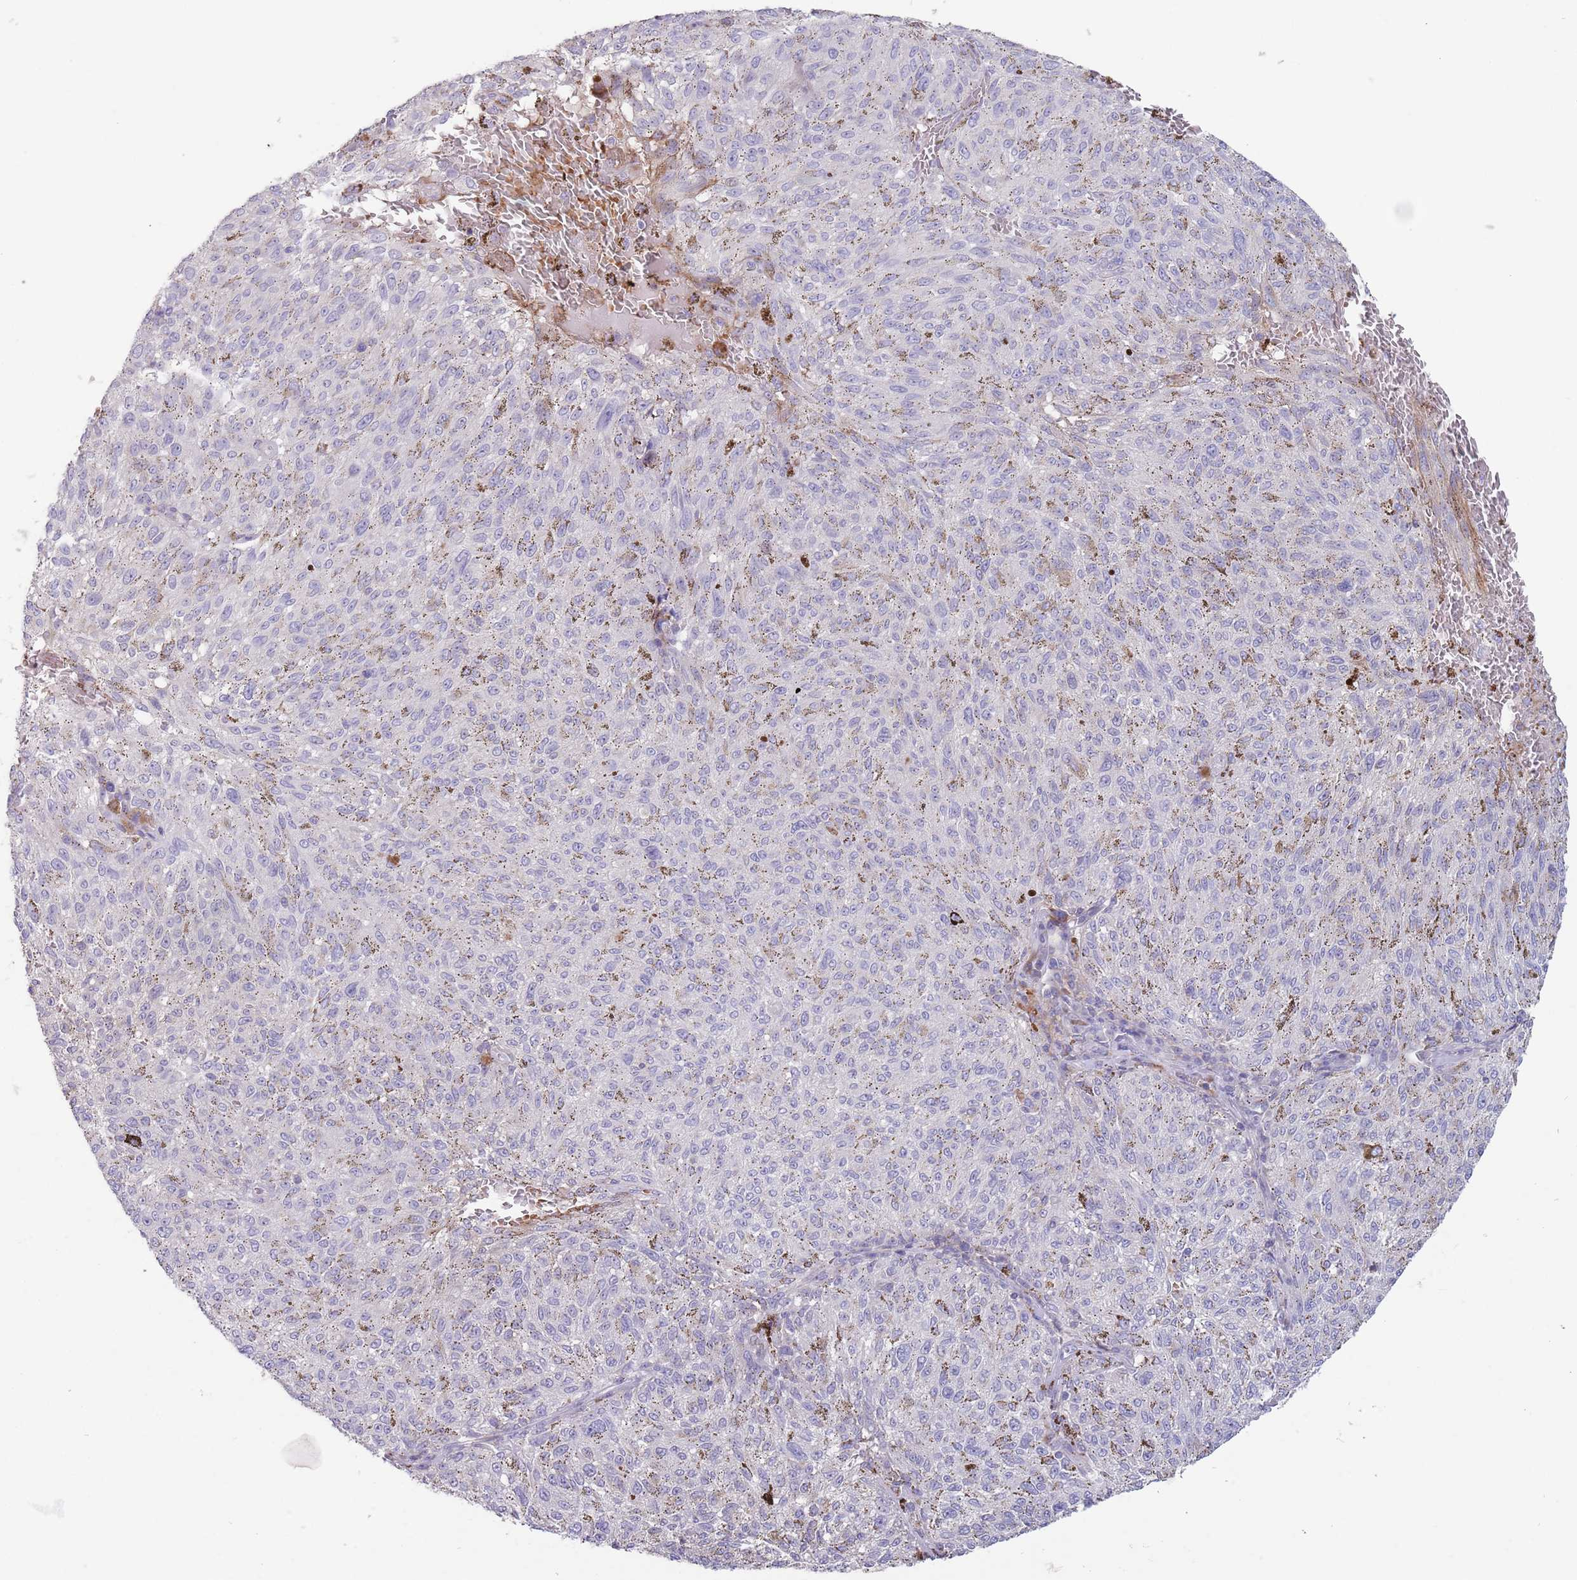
{"staining": {"intensity": "negative", "quantity": "none", "location": "none"}, "tissue": "melanoma", "cell_type": "Tumor cells", "image_type": "cancer", "snomed": [{"axis": "morphology", "description": "Malignant melanoma, NOS"}, {"axis": "topography", "description": "Skin"}], "caption": "The histopathology image reveals no significant positivity in tumor cells of melanoma.", "gene": "ZNF14", "patient": {"sex": "female", "age": 72}}